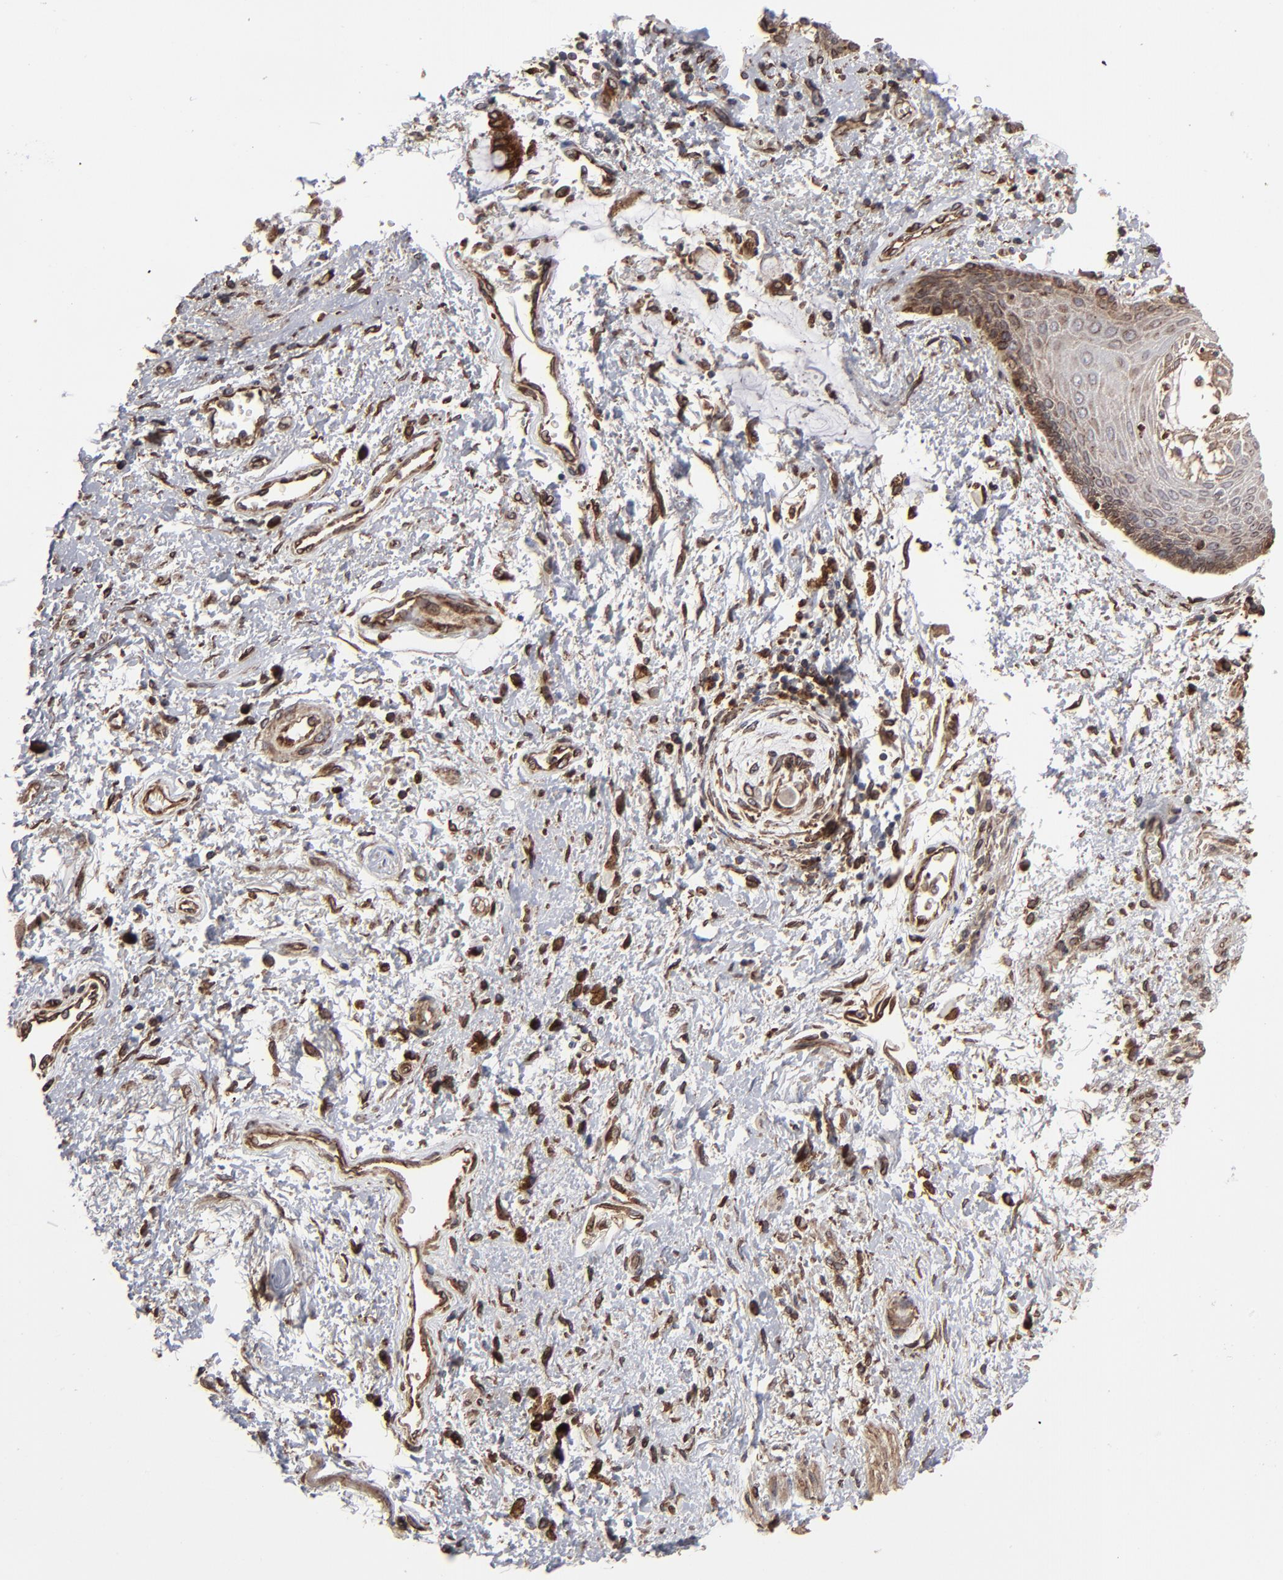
{"staining": {"intensity": "moderate", "quantity": "<25%", "location": "cytoplasmic/membranous"}, "tissue": "skin", "cell_type": "Epidermal cells", "image_type": "normal", "snomed": [{"axis": "morphology", "description": "Normal tissue, NOS"}, {"axis": "topography", "description": "Anal"}], "caption": "DAB immunohistochemical staining of normal skin reveals moderate cytoplasmic/membranous protein staining in approximately <25% of epidermal cells.", "gene": "CNIH1", "patient": {"sex": "female", "age": 46}}